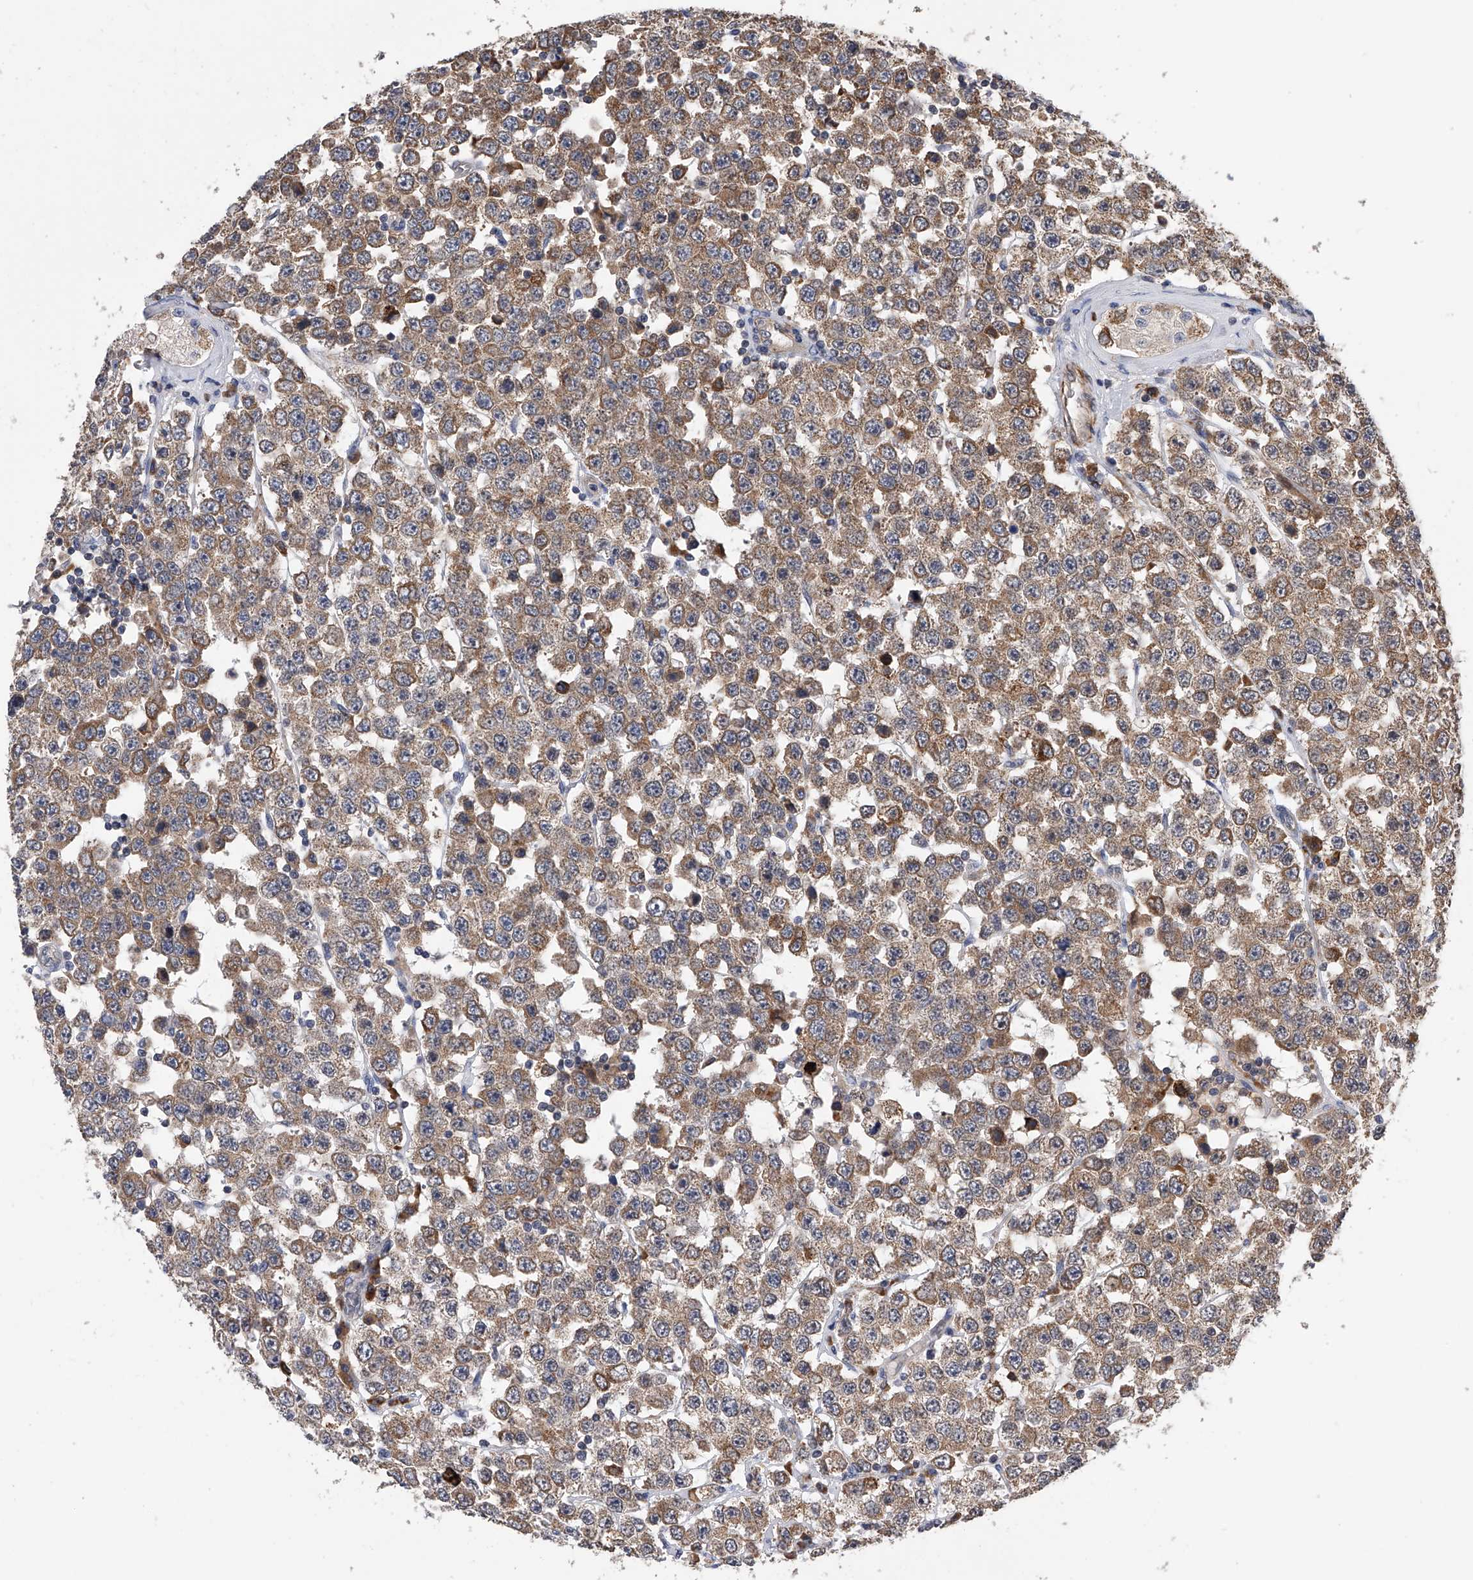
{"staining": {"intensity": "moderate", "quantity": ">75%", "location": "cytoplasmic/membranous"}, "tissue": "testis cancer", "cell_type": "Tumor cells", "image_type": "cancer", "snomed": [{"axis": "morphology", "description": "Seminoma, NOS"}, {"axis": "topography", "description": "Testis"}], "caption": "Immunohistochemistry (DAB (3,3'-diaminobenzidine)) staining of human seminoma (testis) displays moderate cytoplasmic/membranous protein positivity in approximately >75% of tumor cells.", "gene": "SPOCK1", "patient": {"sex": "male", "age": 28}}